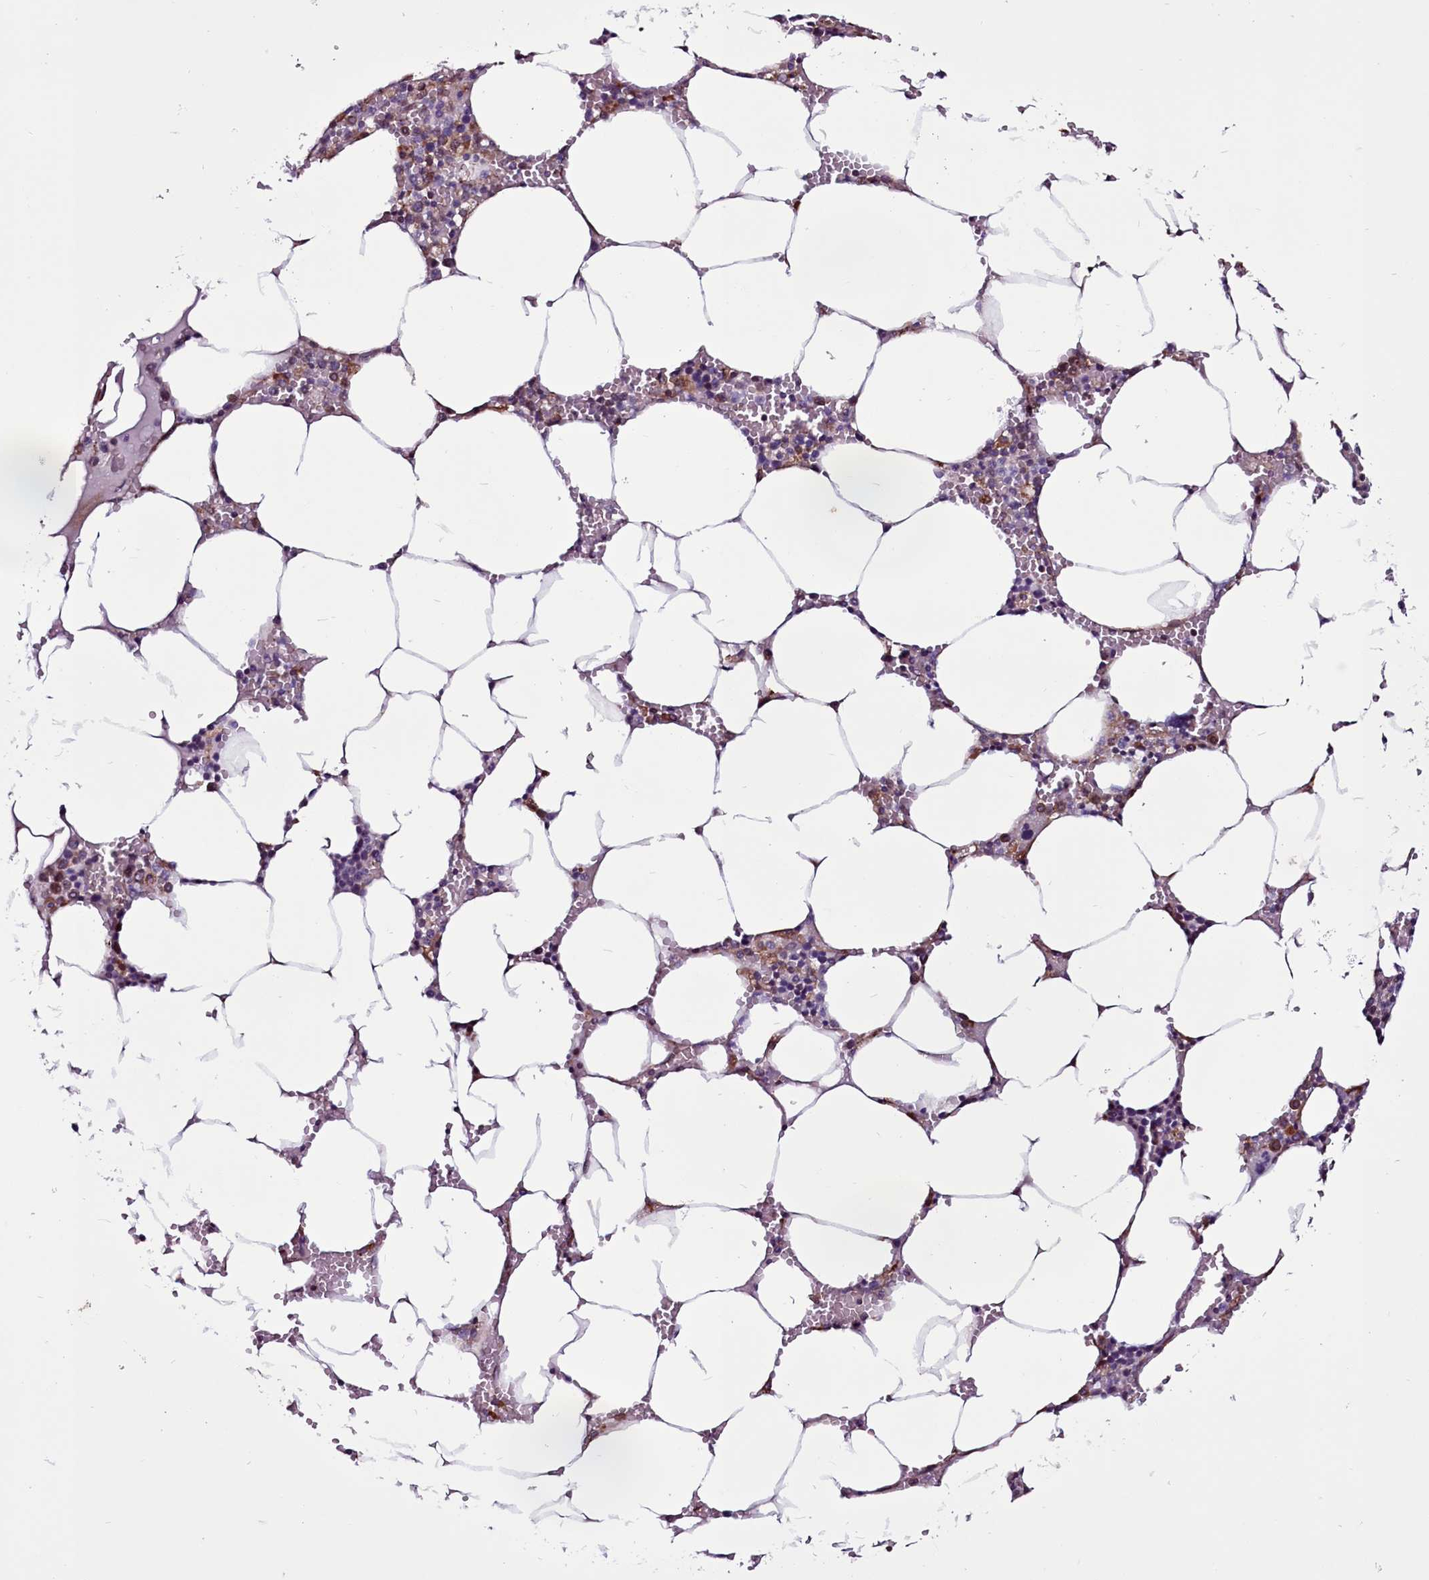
{"staining": {"intensity": "weak", "quantity": "<25%", "location": "cytoplasmic/membranous"}, "tissue": "bone marrow", "cell_type": "Hematopoietic cells", "image_type": "normal", "snomed": [{"axis": "morphology", "description": "Normal tissue, NOS"}, {"axis": "topography", "description": "Bone marrow"}], "caption": "DAB immunohistochemical staining of benign human bone marrow displays no significant positivity in hematopoietic cells. Brightfield microscopy of immunohistochemistry (IHC) stained with DAB (3,3'-diaminobenzidine) (brown) and hematoxylin (blue), captured at high magnification.", "gene": "MCRIP1", "patient": {"sex": "male", "age": 70}}